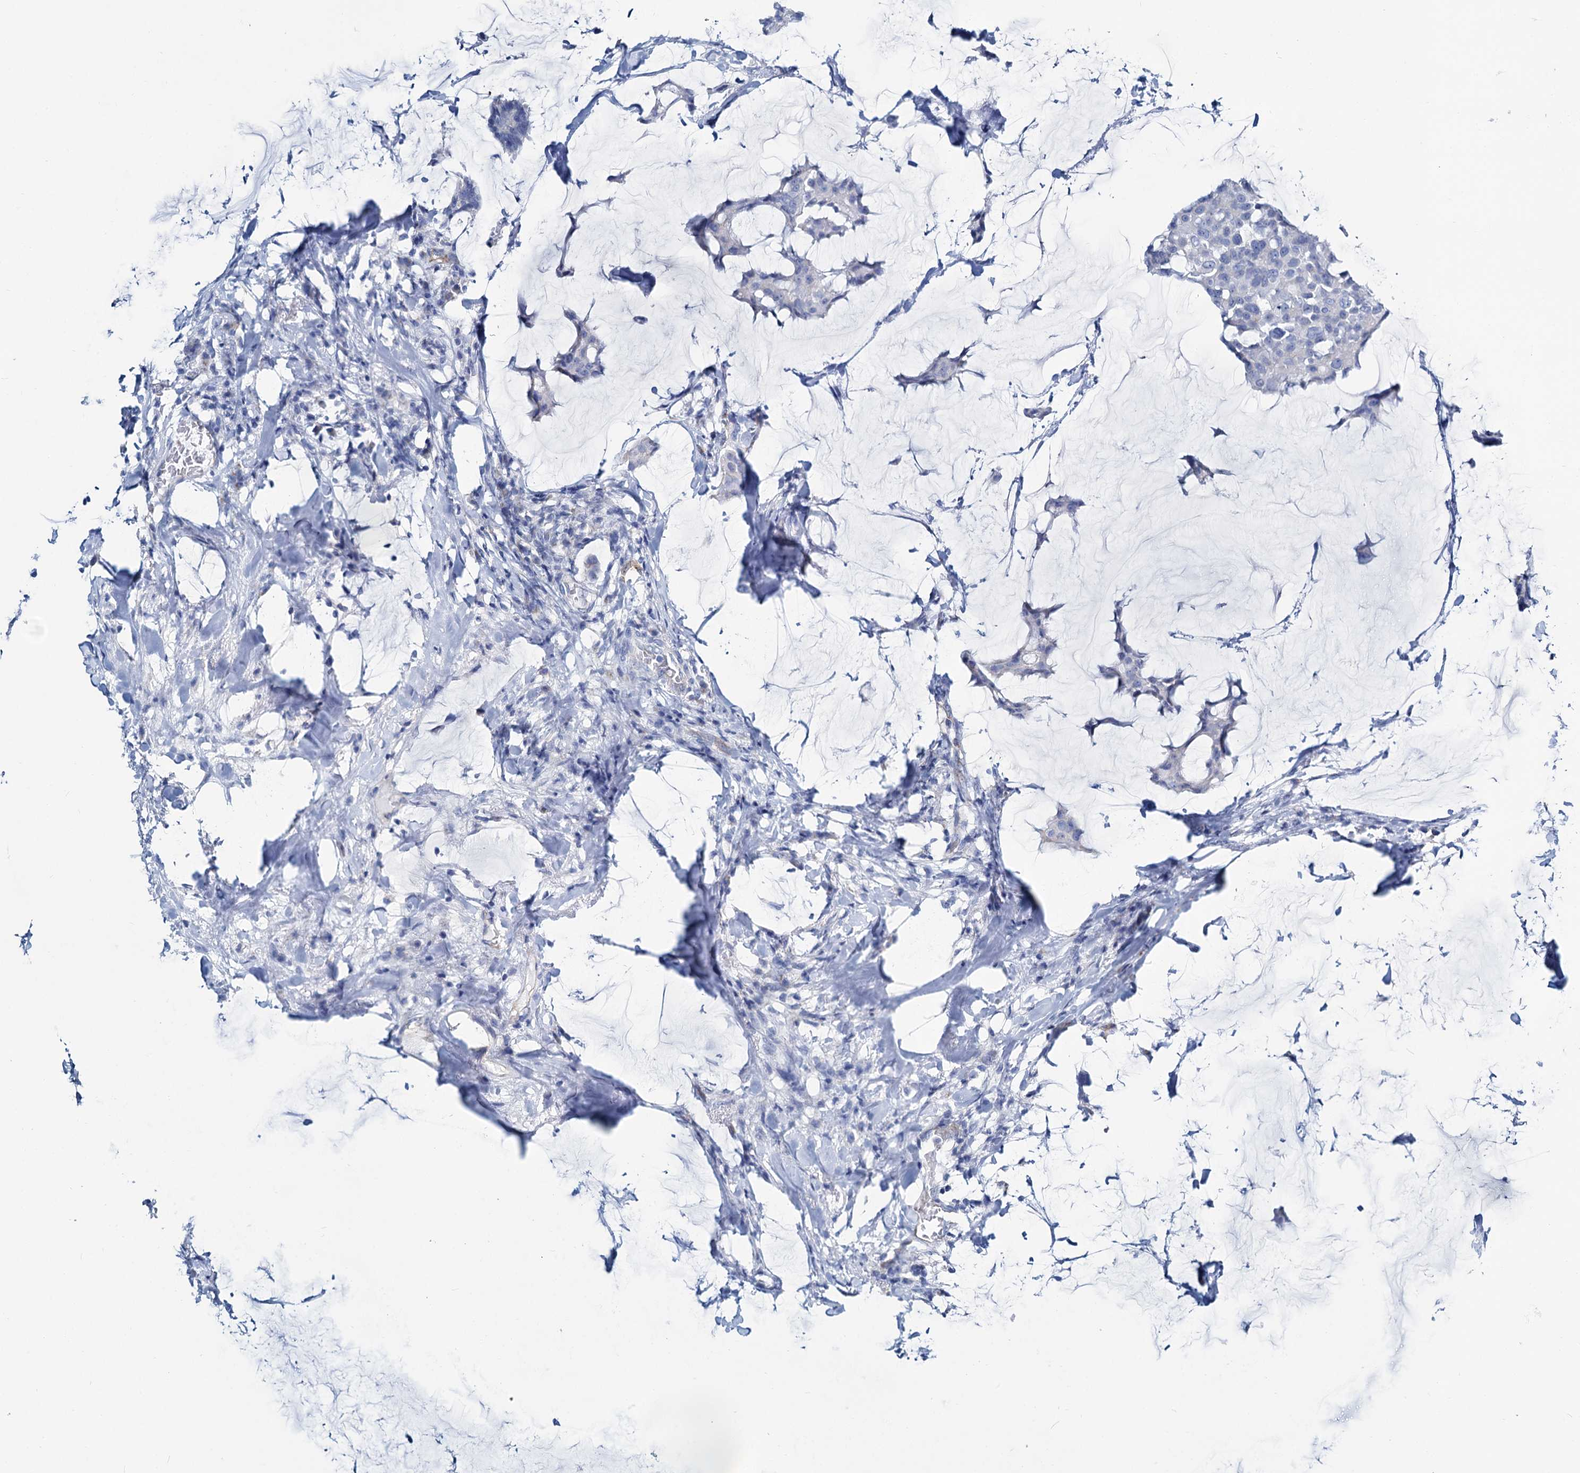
{"staining": {"intensity": "negative", "quantity": "none", "location": "none"}, "tissue": "breast cancer", "cell_type": "Tumor cells", "image_type": "cancer", "snomed": [{"axis": "morphology", "description": "Duct carcinoma"}, {"axis": "topography", "description": "Breast"}], "caption": "High power microscopy image of an immunohistochemistry micrograph of breast cancer, revealing no significant staining in tumor cells. (Stains: DAB (3,3'-diaminobenzidine) immunohistochemistry (IHC) with hematoxylin counter stain, Microscopy: brightfield microscopy at high magnification).", "gene": "SLC1A3", "patient": {"sex": "female", "age": 93}}